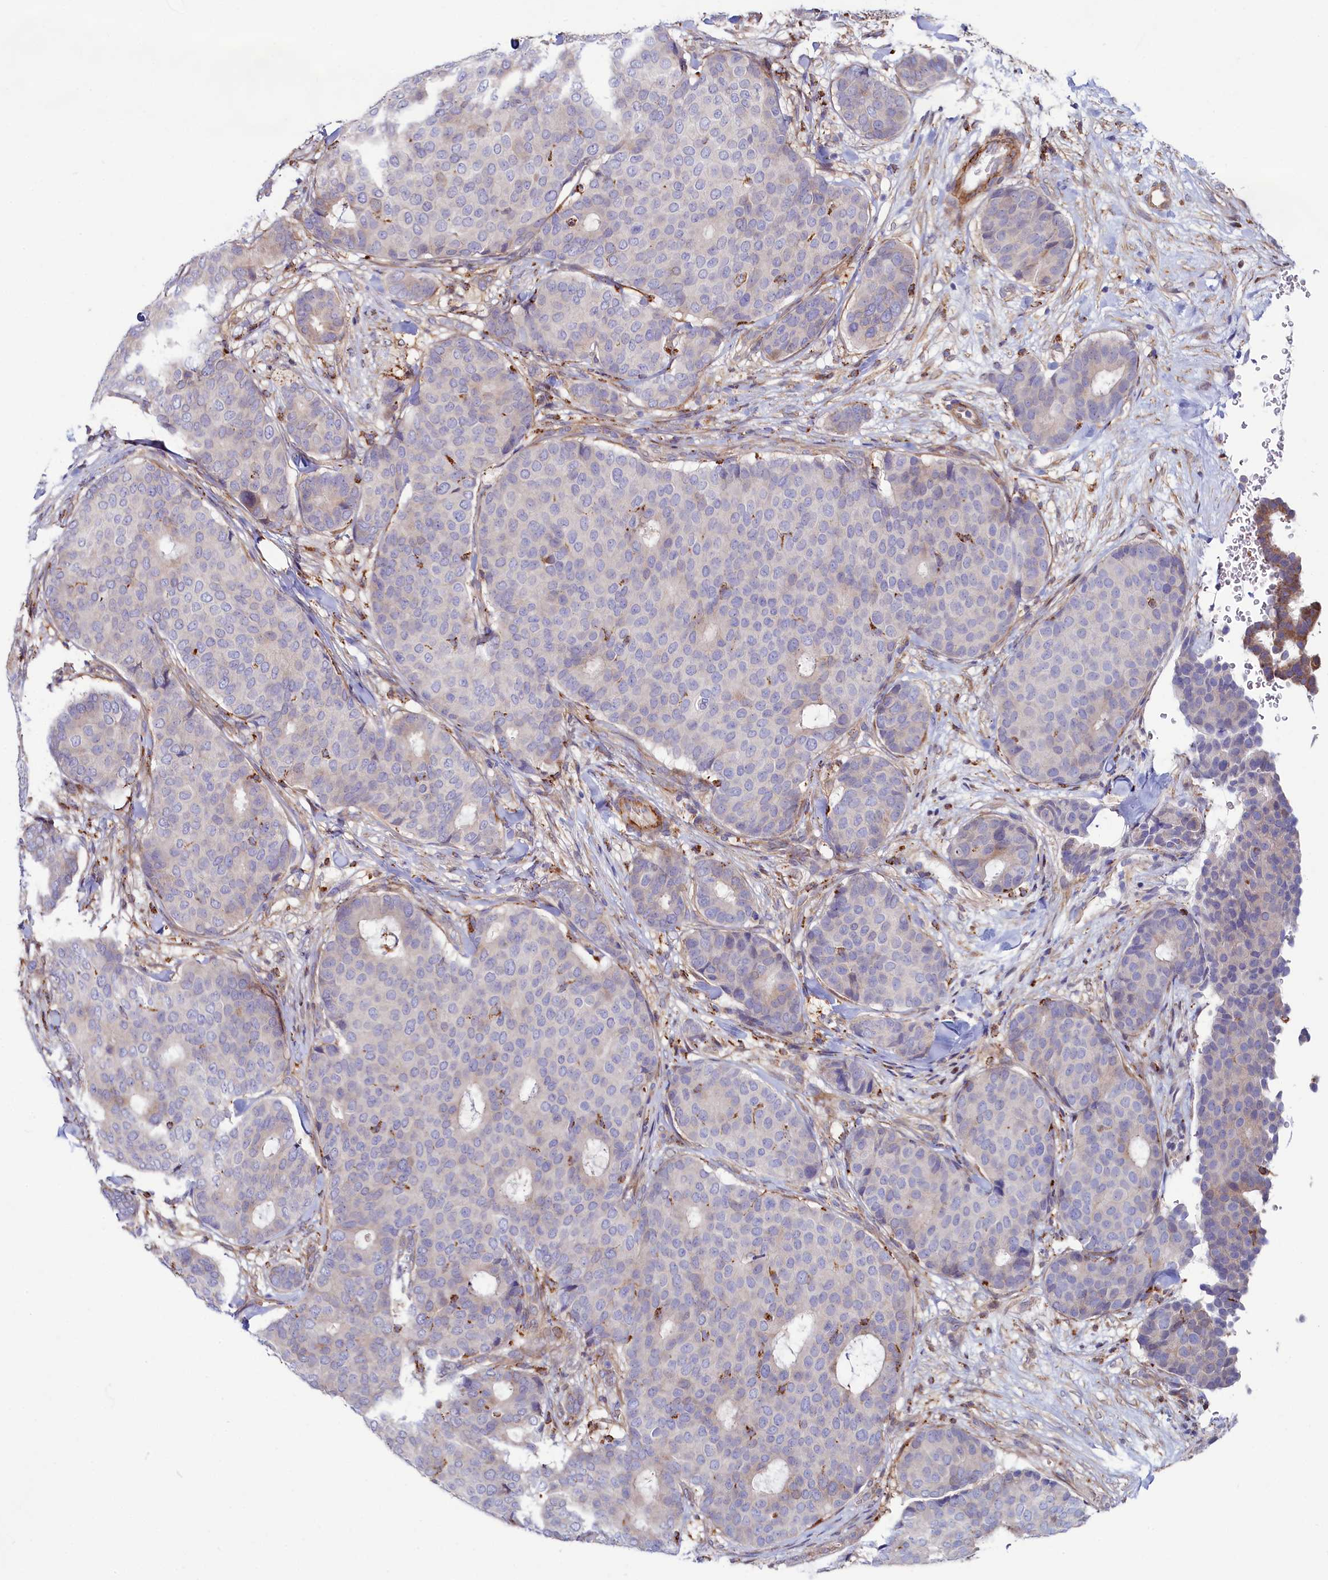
{"staining": {"intensity": "negative", "quantity": "none", "location": "none"}, "tissue": "breast cancer", "cell_type": "Tumor cells", "image_type": "cancer", "snomed": [{"axis": "morphology", "description": "Duct carcinoma"}, {"axis": "topography", "description": "Breast"}], "caption": "A histopathology image of breast cancer stained for a protein reveals no brown staining in tumor cells.", "gene": "ASTE1", "patient": {"sex": "female", "age": 75}}